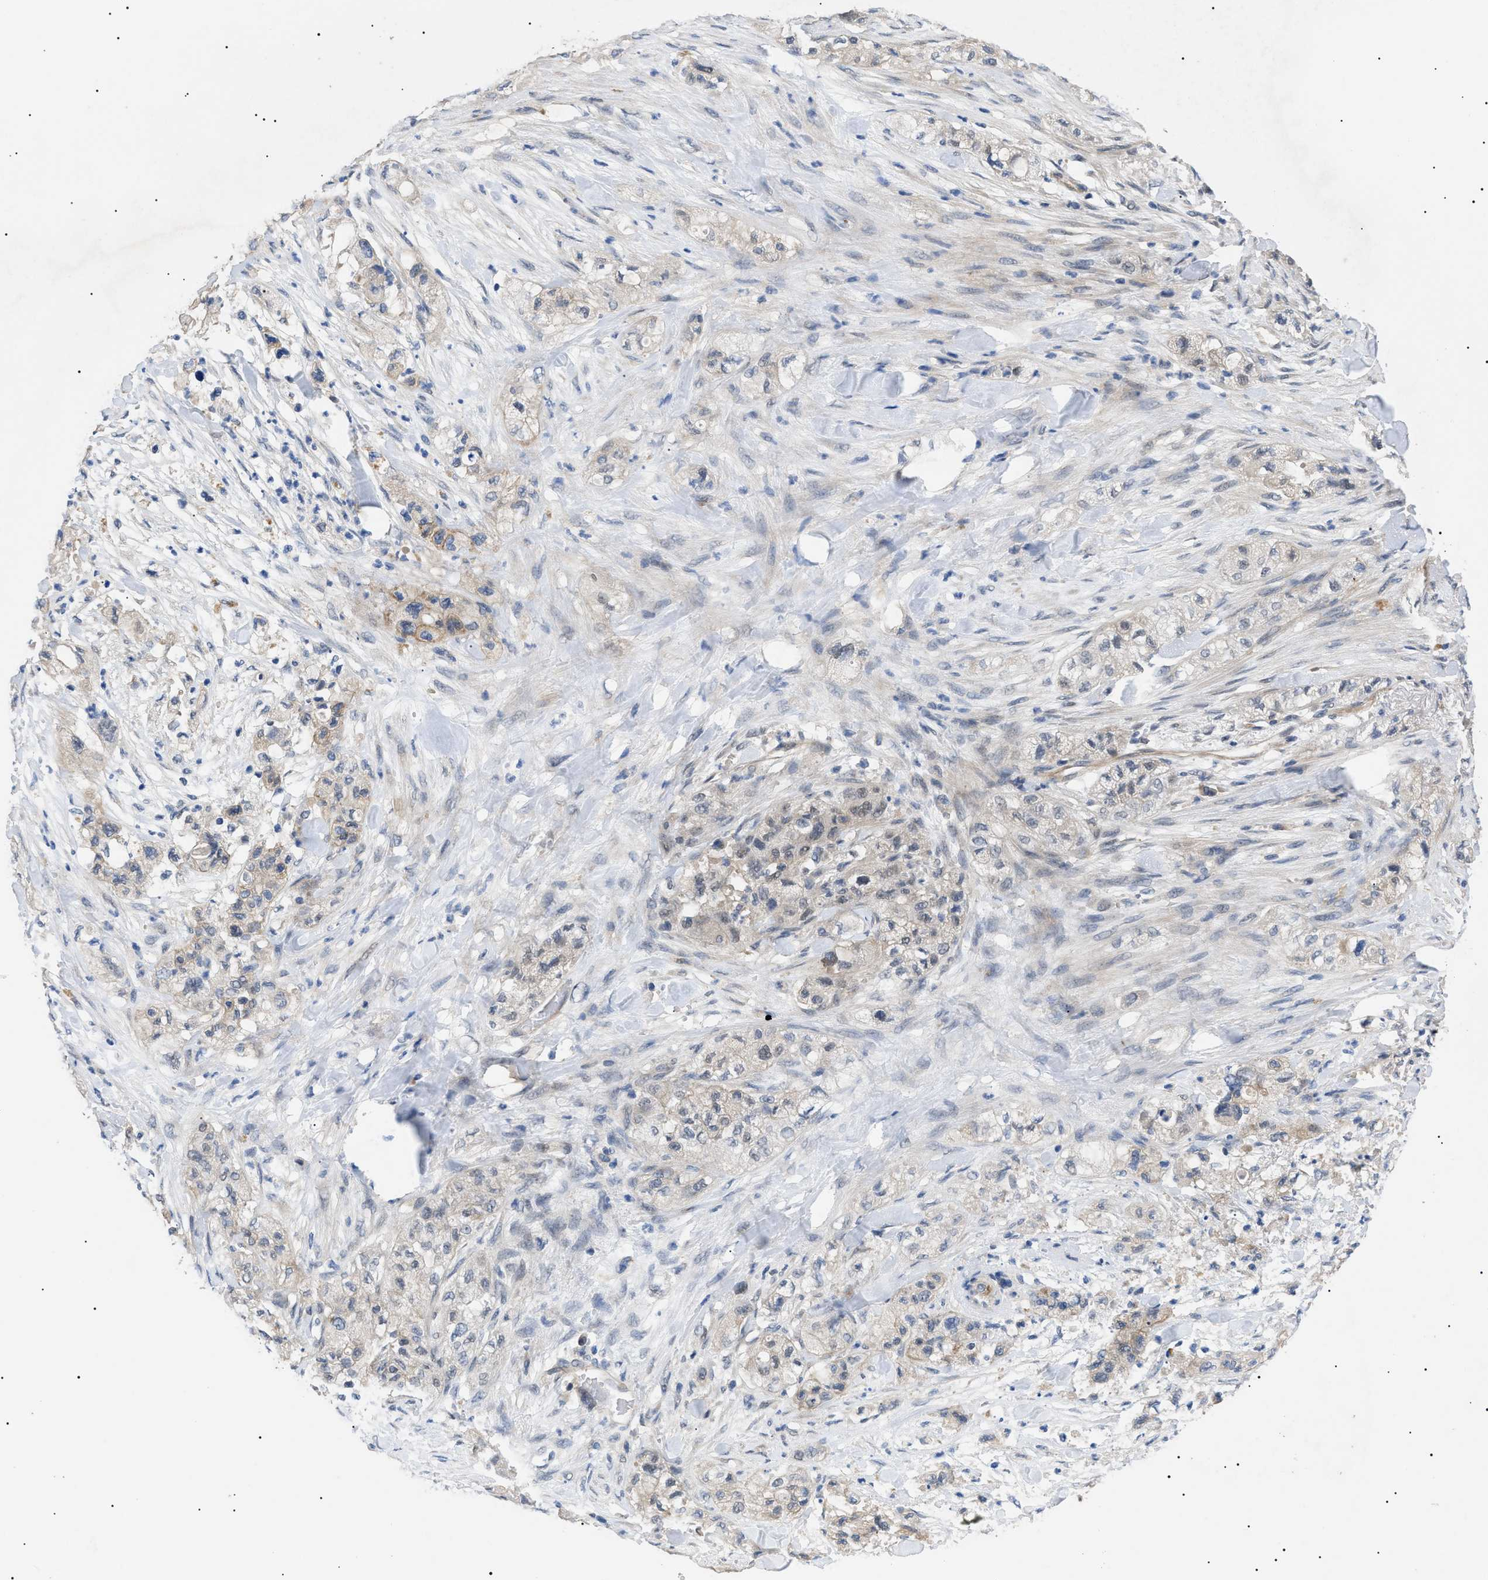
{"staining": {"intensity": "weak", "quantity": "25%-75%", "location": "cytoplasmic/membranous"}, "tissue": "pancreatic cancer", "cell_type": "Tumor cells", "image_type": "cancer", "snomed": [{"axis": "morphology", "description": "Adenocarcinoma, NOS"}, {"axis": "topography", "description": "Pancreas"}], "caption": "Immunohistochemistry (IHC) photomicrograph of pancreatic adenocarcinoma stained for a protein (brown), which exhibits low levels of weak cytoplasmic/membranous positivity in approximately 25%-75% of tumor cells.", "gene": "CRCP", "patient": {"sex": "female", "age": 78}}